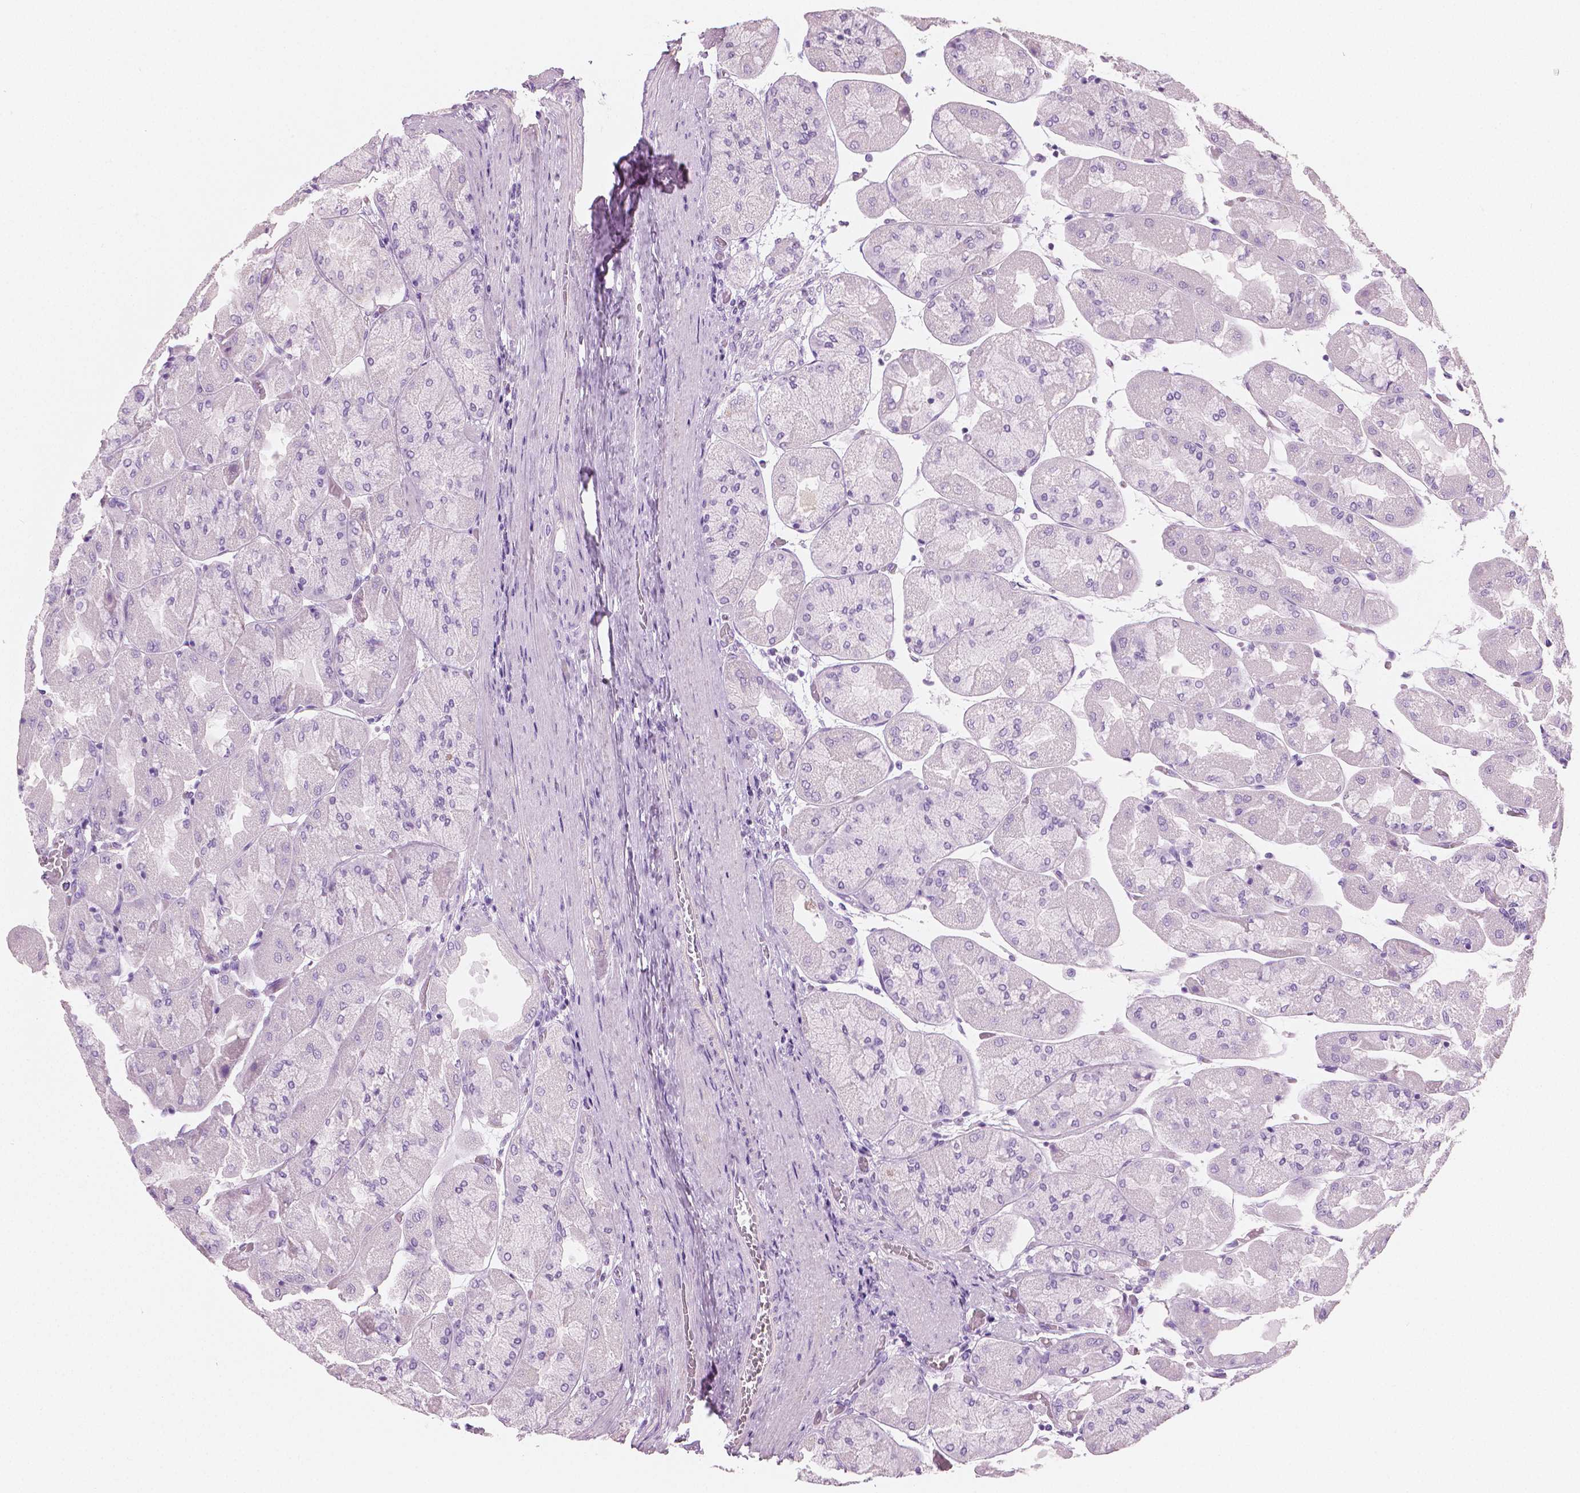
{"staining": {"intensity": "negative", "quantity": "none", "location": "none"}, "tissue": "stomach", "cell_type": "Glandular cells", "image_type": "normal", "snomed": [{"axis": "morphology", "description": "Normal tissue, NOS"}, {"axis": "topography", "description": "Stomach"}], "caption": "This is an immunohistochemistry (IHC) image of benign stomach. There is no staining in glandular cells.", "gene": "PLIN4", "patient": {"sex": "female", "age": 61}}